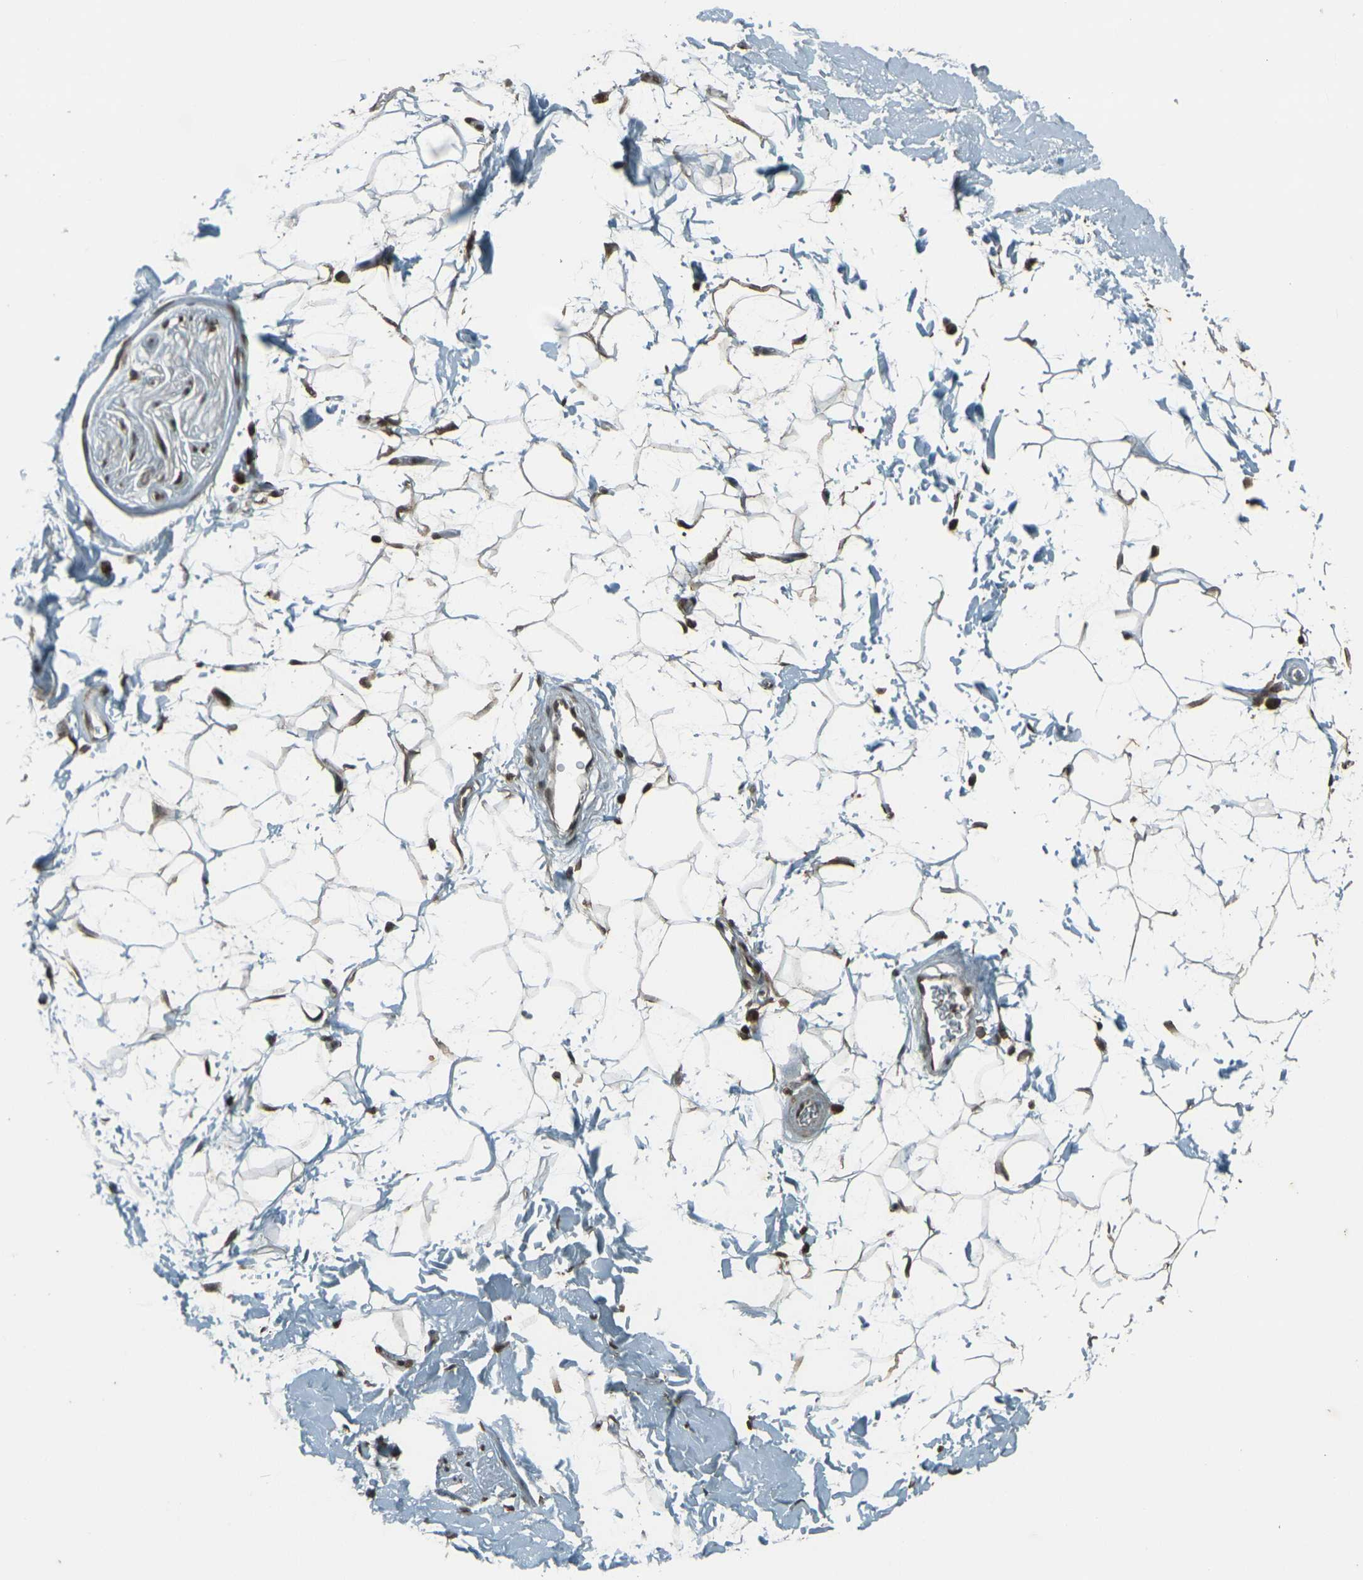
{"staining": {"intensity": "moderate", "quantity": ">75%", "location": "nuclear"}, "tissue": "adipose tissue", "cell_type": "Adipocytes", "image_type": "normal", "snomed": [{"axis": "morphology", "description": "Normal tissue, NOS"}, {"axis": "topography", "description": "Soft tissue"}], "caption": "IHC histopathology image of normal human adipose tissue stained for a protein (brown), which exhibits medium levels of moderate nuclear staining in about >75% of adipocytes.", "gene": "PRPF8", "patient": {"sex": "male", "age": 72}}